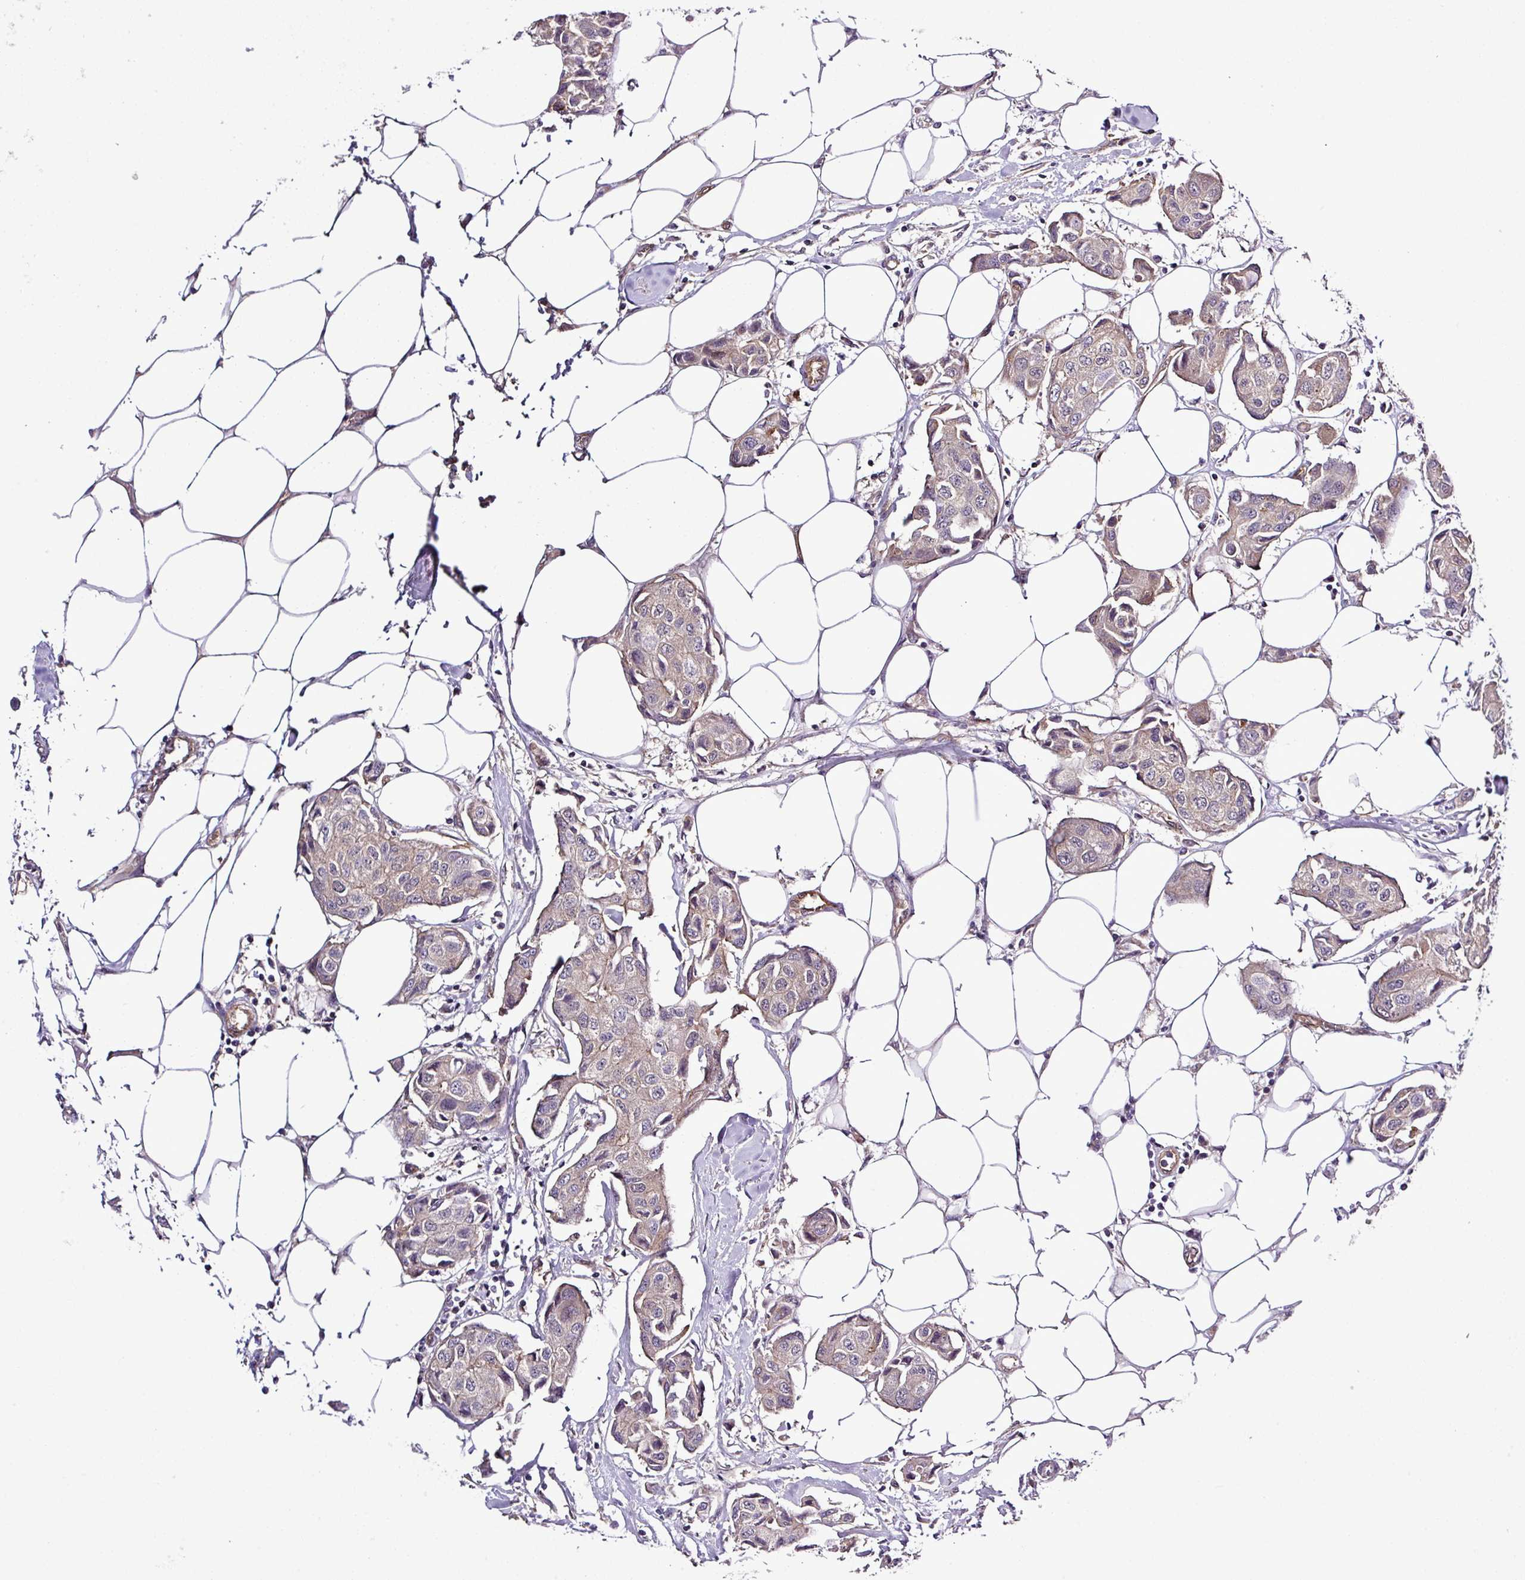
{"staining": {"intensity": "moderate", "quantity": "25%-75%", "location": "cytoplasmic/membranous"}, "tissue": "breast cancer", "cell_type": "Tumor cells", "image_type": "cancer", "snomed": [{"axis": "morphology", "description": "Duct carcinoma"}, {"axis": "topography", "description": "Breast"}, {"axis": "topography", "description": "Lymph node"}], "caption": "The photomicrograph demonstrates immunohistochemical staining of infiltrating ductal carcinoma (breast). There is moderate cytoplasmic/membranous staining is seen in about 25%-75% of tumor cells. (Brightfield microscopy of DAB IHC at high magnification).", "gene": "CARHSP1", "patient": {"sex": "female", "age": 80}}